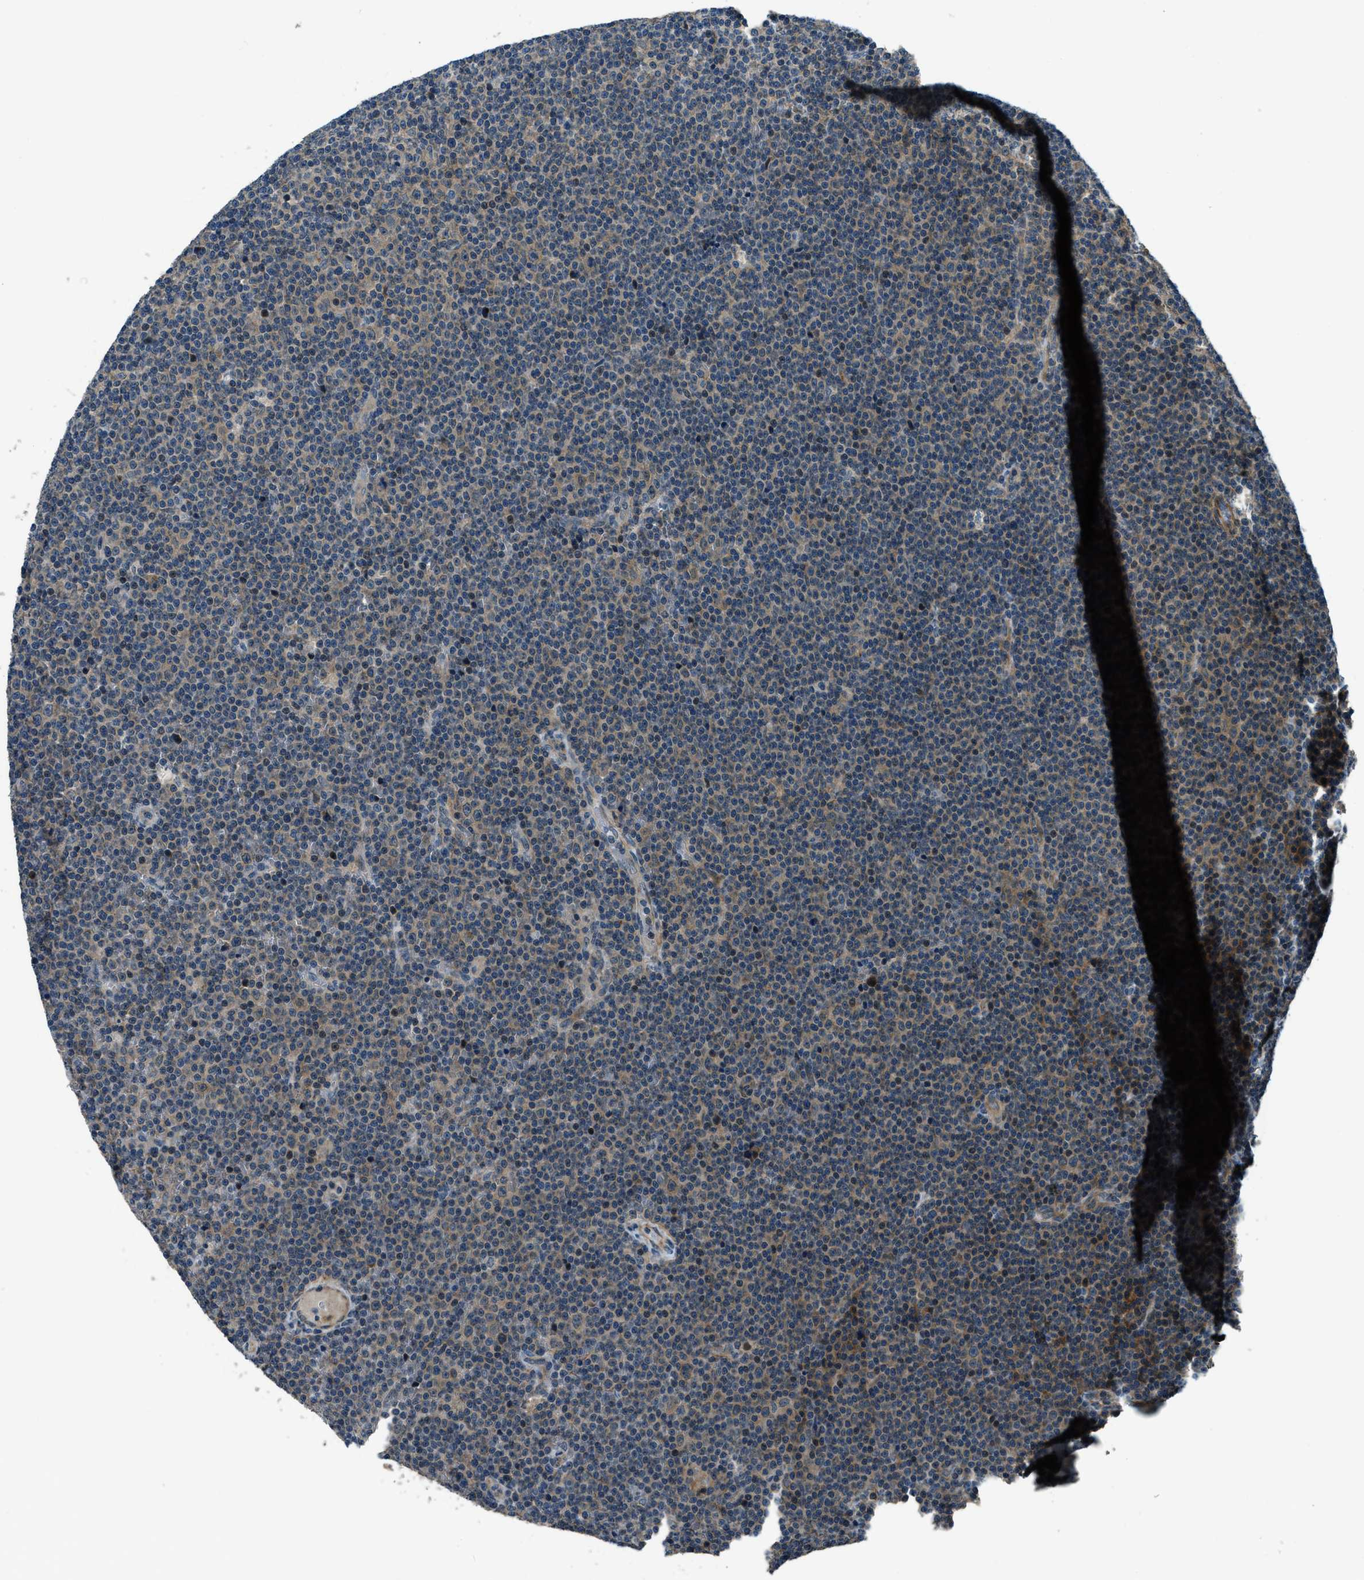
{"staining": {"intensity": "weak", "quantity": "25%-75%", "location": "cytoplasmic/membranous"}, "tissue": "lymphoma", "cell_type": "Tumor cells", "image_type": "cancer", "snomed": [{"axis": "morphology", "description": "Malignant lymphoma, non-Hodgkin's type, Low grade"}, {"axis": "topography", "description": "Lymph node"}], "caption": "This is an image of immunohistochemistry staining of lymphoma, which shows weak staining in the cytoplasmic/membranous of tumor cells.", "gene": "NUDCD3", "patient": {"sex": "female", "age": 67}}